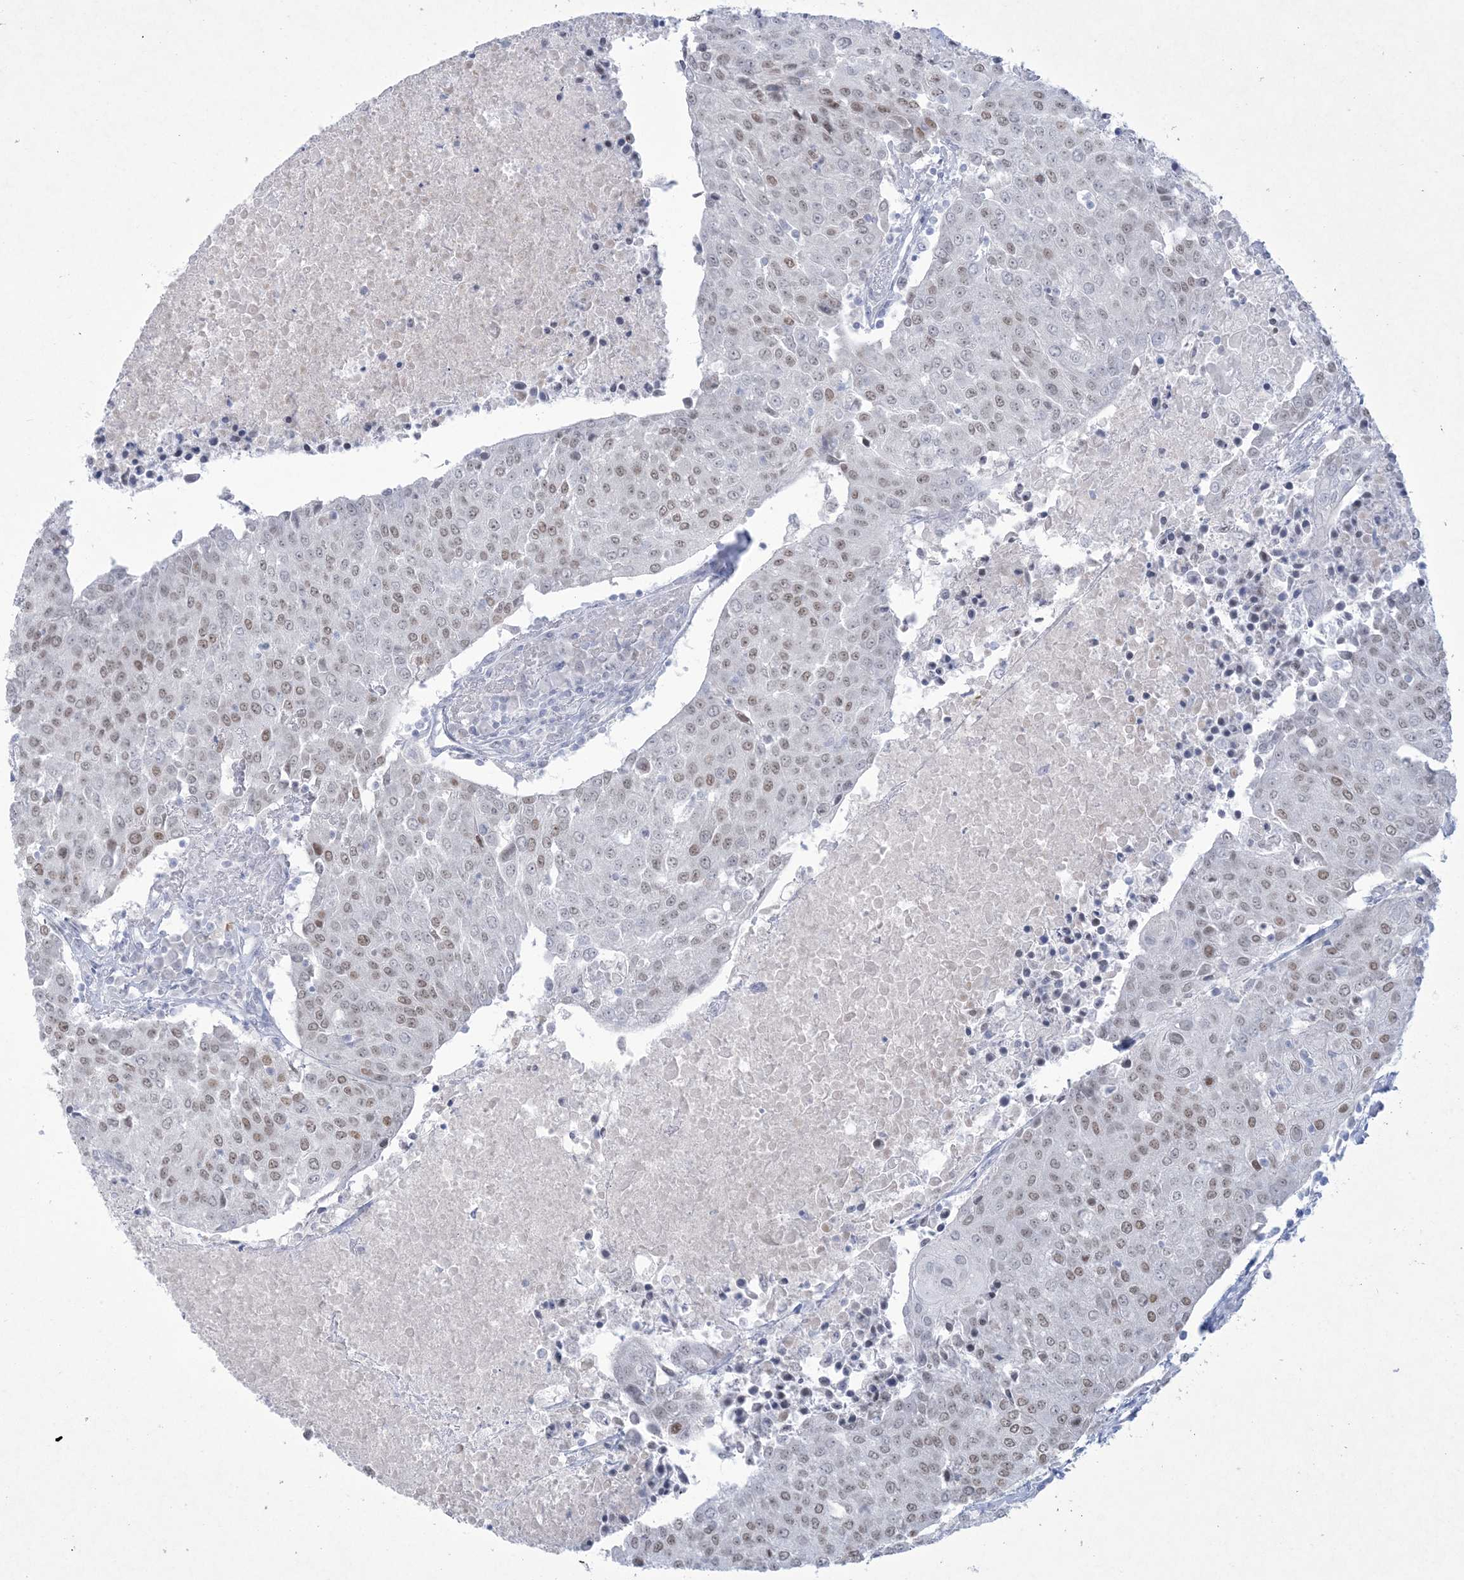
{"staining": {"intensity": "moderate", "quantity": "25%-75%", "location": "nuclear"}, "tissue": "urothelial cancer", "cell_type": "Tumor cells", "image_type": "cancer", "snomed": [{"axis": "morphology", "description": "Urothelial carcinoma, High grade"}, {"axis": "topography", "description": "Urinary bladder"}], "caption": "Brown immunohistochemical staining in urothelial cancer shows moderate nuclear positivity in approximately 25%-75% of tumor cells. The staining was performed using DAB (3,3'-diaminobenzidine) to visualize the protein expression in brown, while the nuclei were stained in blue with hematoxylin (Magnification: 20x).", "gene": "HOMEZ", "patient": {"sex": "female", "age": 85}}